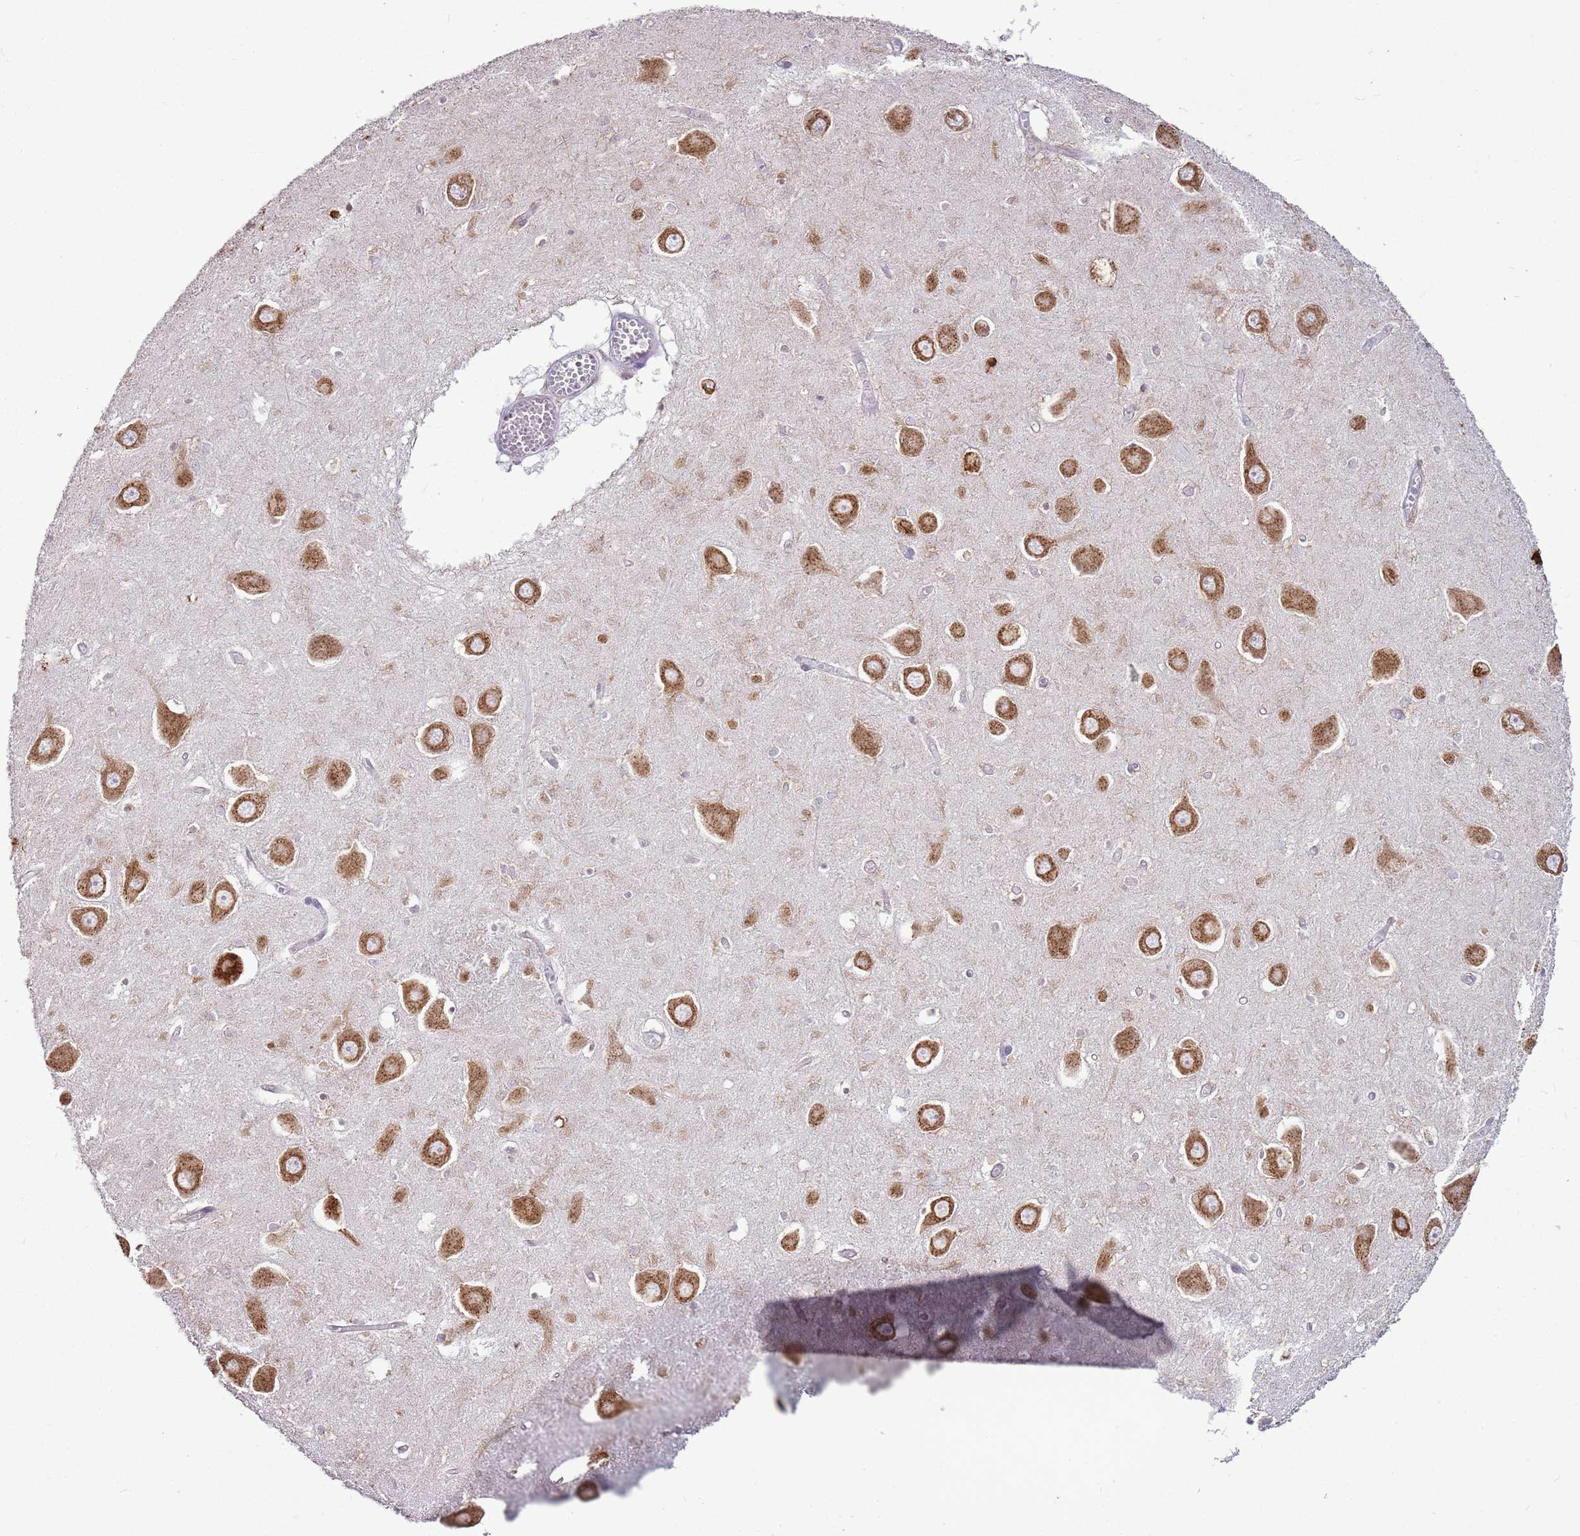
{"staining": {"intensity": "weak", "quantity": "<25%", "location": "cytoplasmic/membranous"}, "tissue": "hippocampus", "cell_type": "Glial cells", "image_type": "normal", "snomed": [{"axis": "morphology", "description": "Normal tissue, NOS"}, {"axis": "topography", "description": "Hippocampus"}], "caption": "Immunohistochemistry (IHC) micrograph of normal hippocampus stained for a protein (brown), which demonstrates no staining in glial cells. (DAB (3,3'-diaminobenzidine) IHC with hematoxylin counter stain).", "gene": "TMED10", "patient": {"sex": "male", "age": 70}}